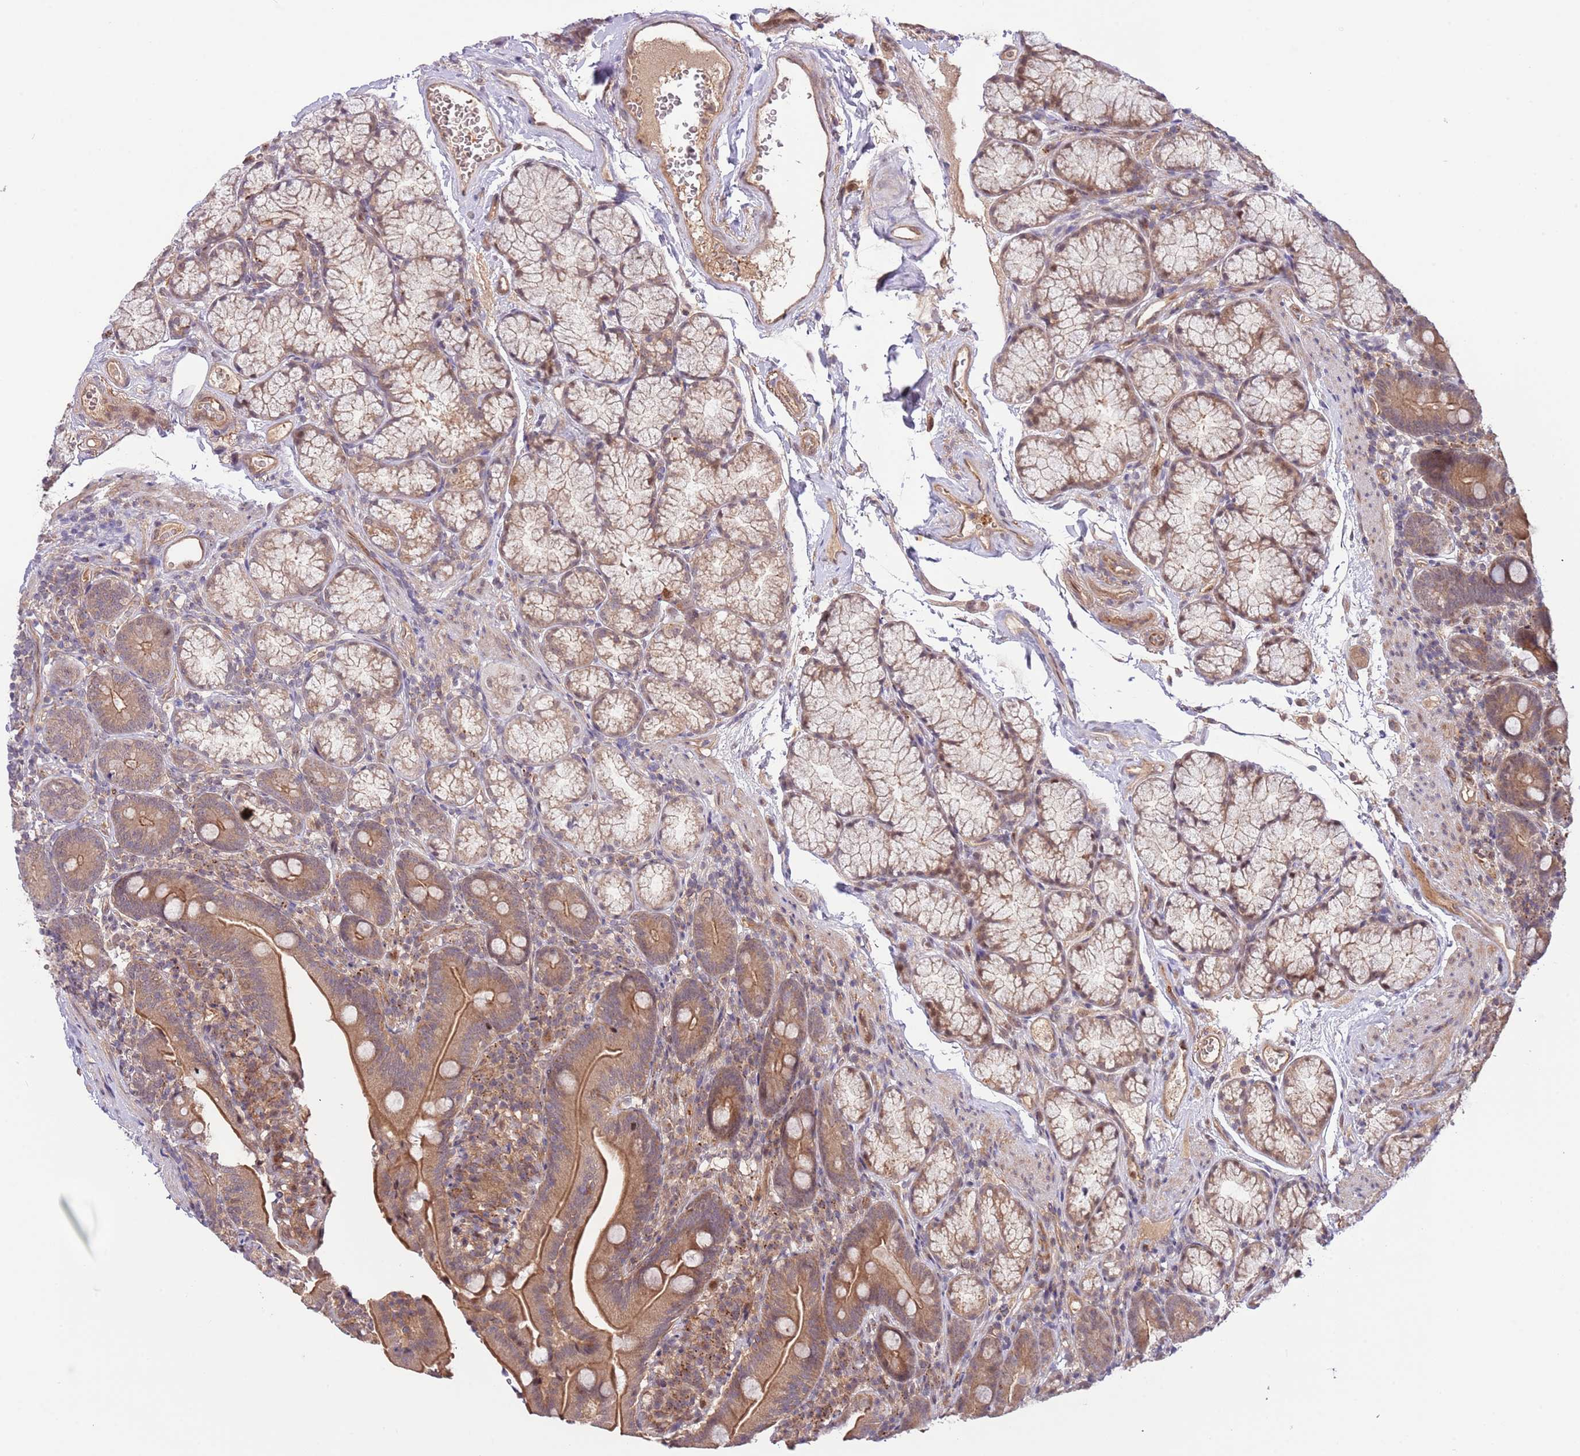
{"staining": {"intensity": "strong", "quantity": ">75%", "location": "cytoplasmic/membranous"}, "tissue": "duodenum", "cell_type": "Glandular cells", "image_type": "normal", "snomed": [{"axis": "morphology", "description": "Normal tissue, NOS"}, {"axis": "topography", "description": "Duodenum"}], "caption": "A micrograph of duodenum stained for a protein shows strong cytoplasmic/membranous brown staining in glandular cells.", "gene": "PRR16", "patient": {"sex": "female", "age": 67}}